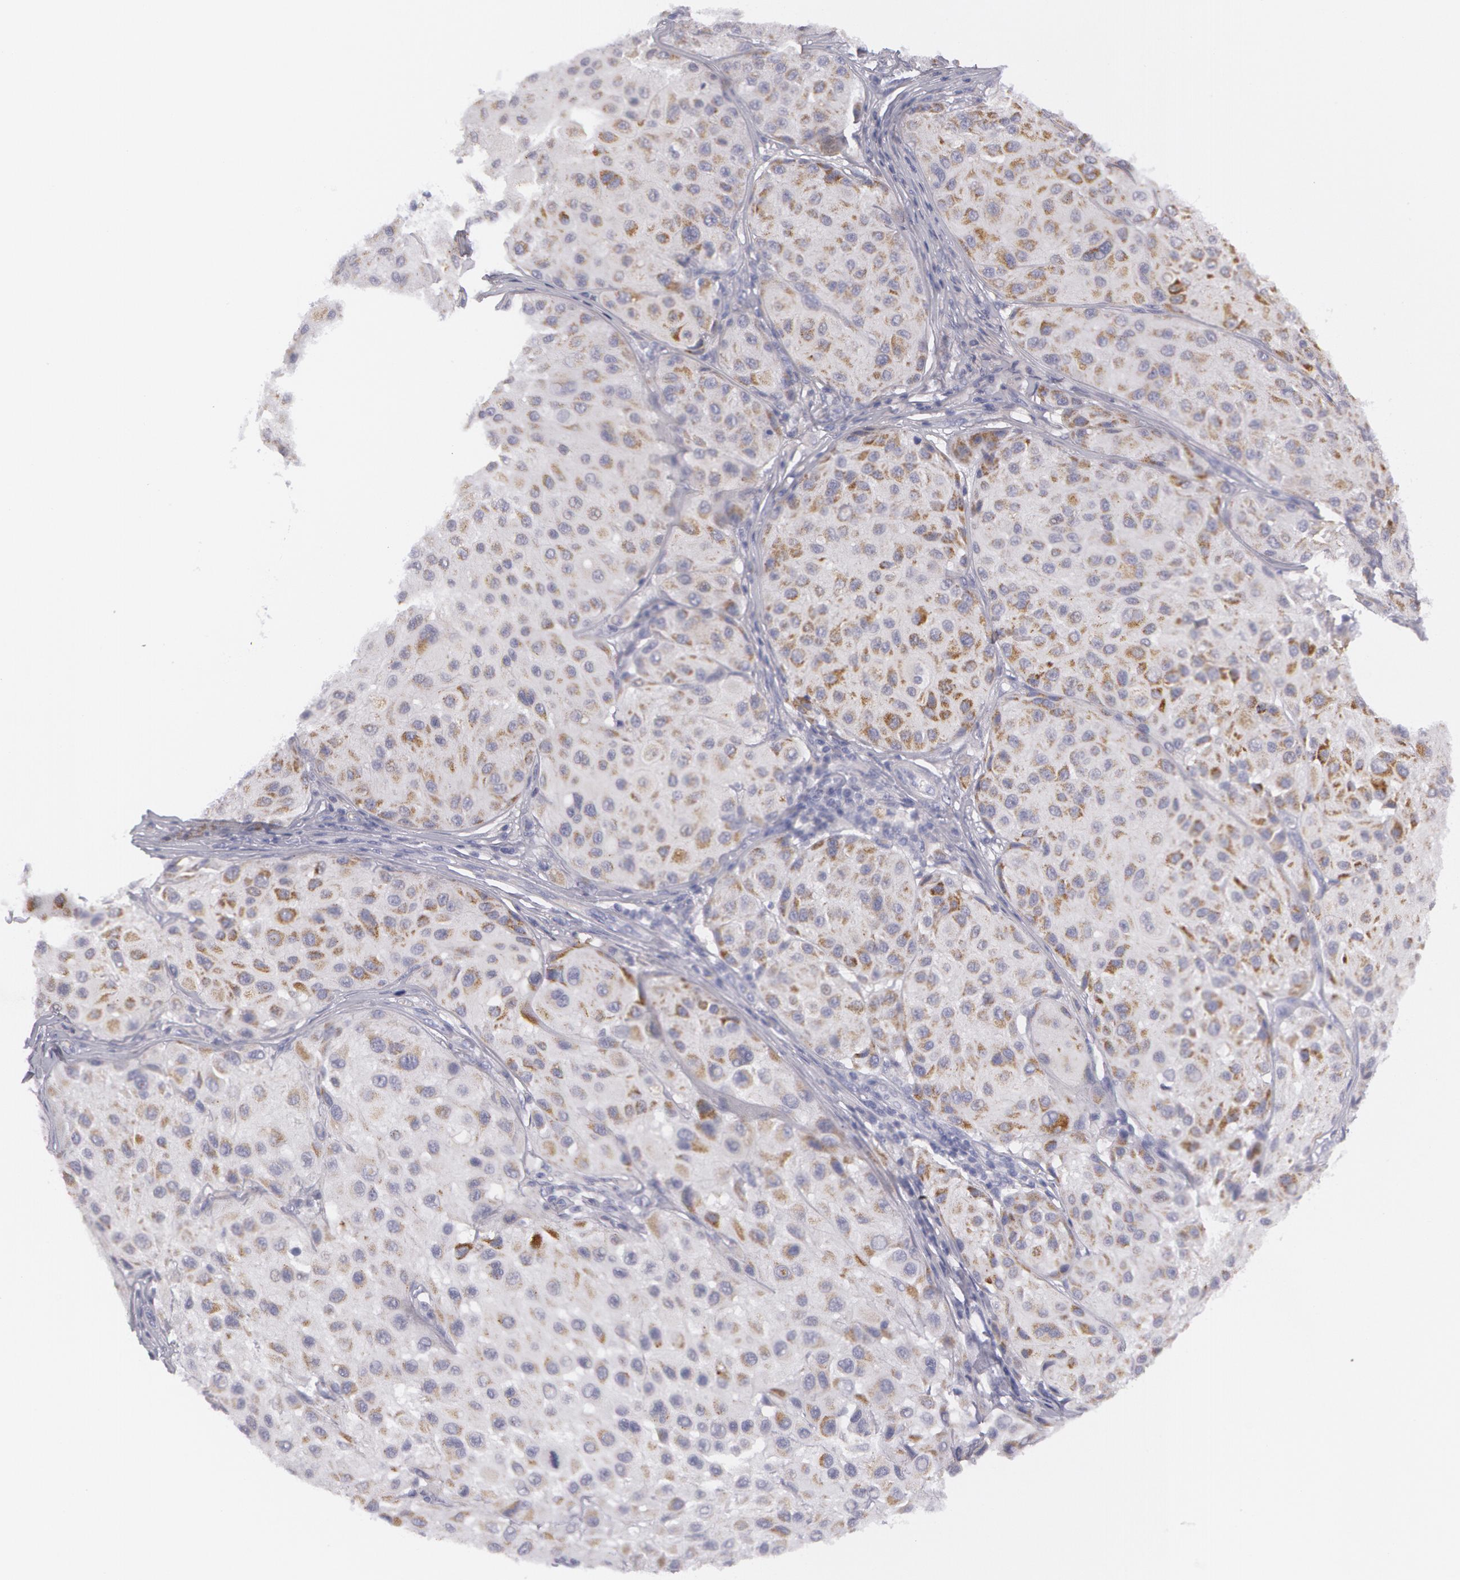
{"staining": {"intensity": "negative", "quantity": "none", "location": "none"}, "tissue": "melanoma", "cell_type": "Tumor cells", "image_type": "cancer", "snomed": [{"axis": "morphology", "description": "Malignant melanoma, NOS"}, {"axis": "topography", "description": "Skin"}], "caption": "IHC of human melanoma demonstrates no staining in tumor cells. (DAB immunohistochemistry, high magnification).", "gene": "AMACR", "patient": {"sex": "male", "age": 36}}